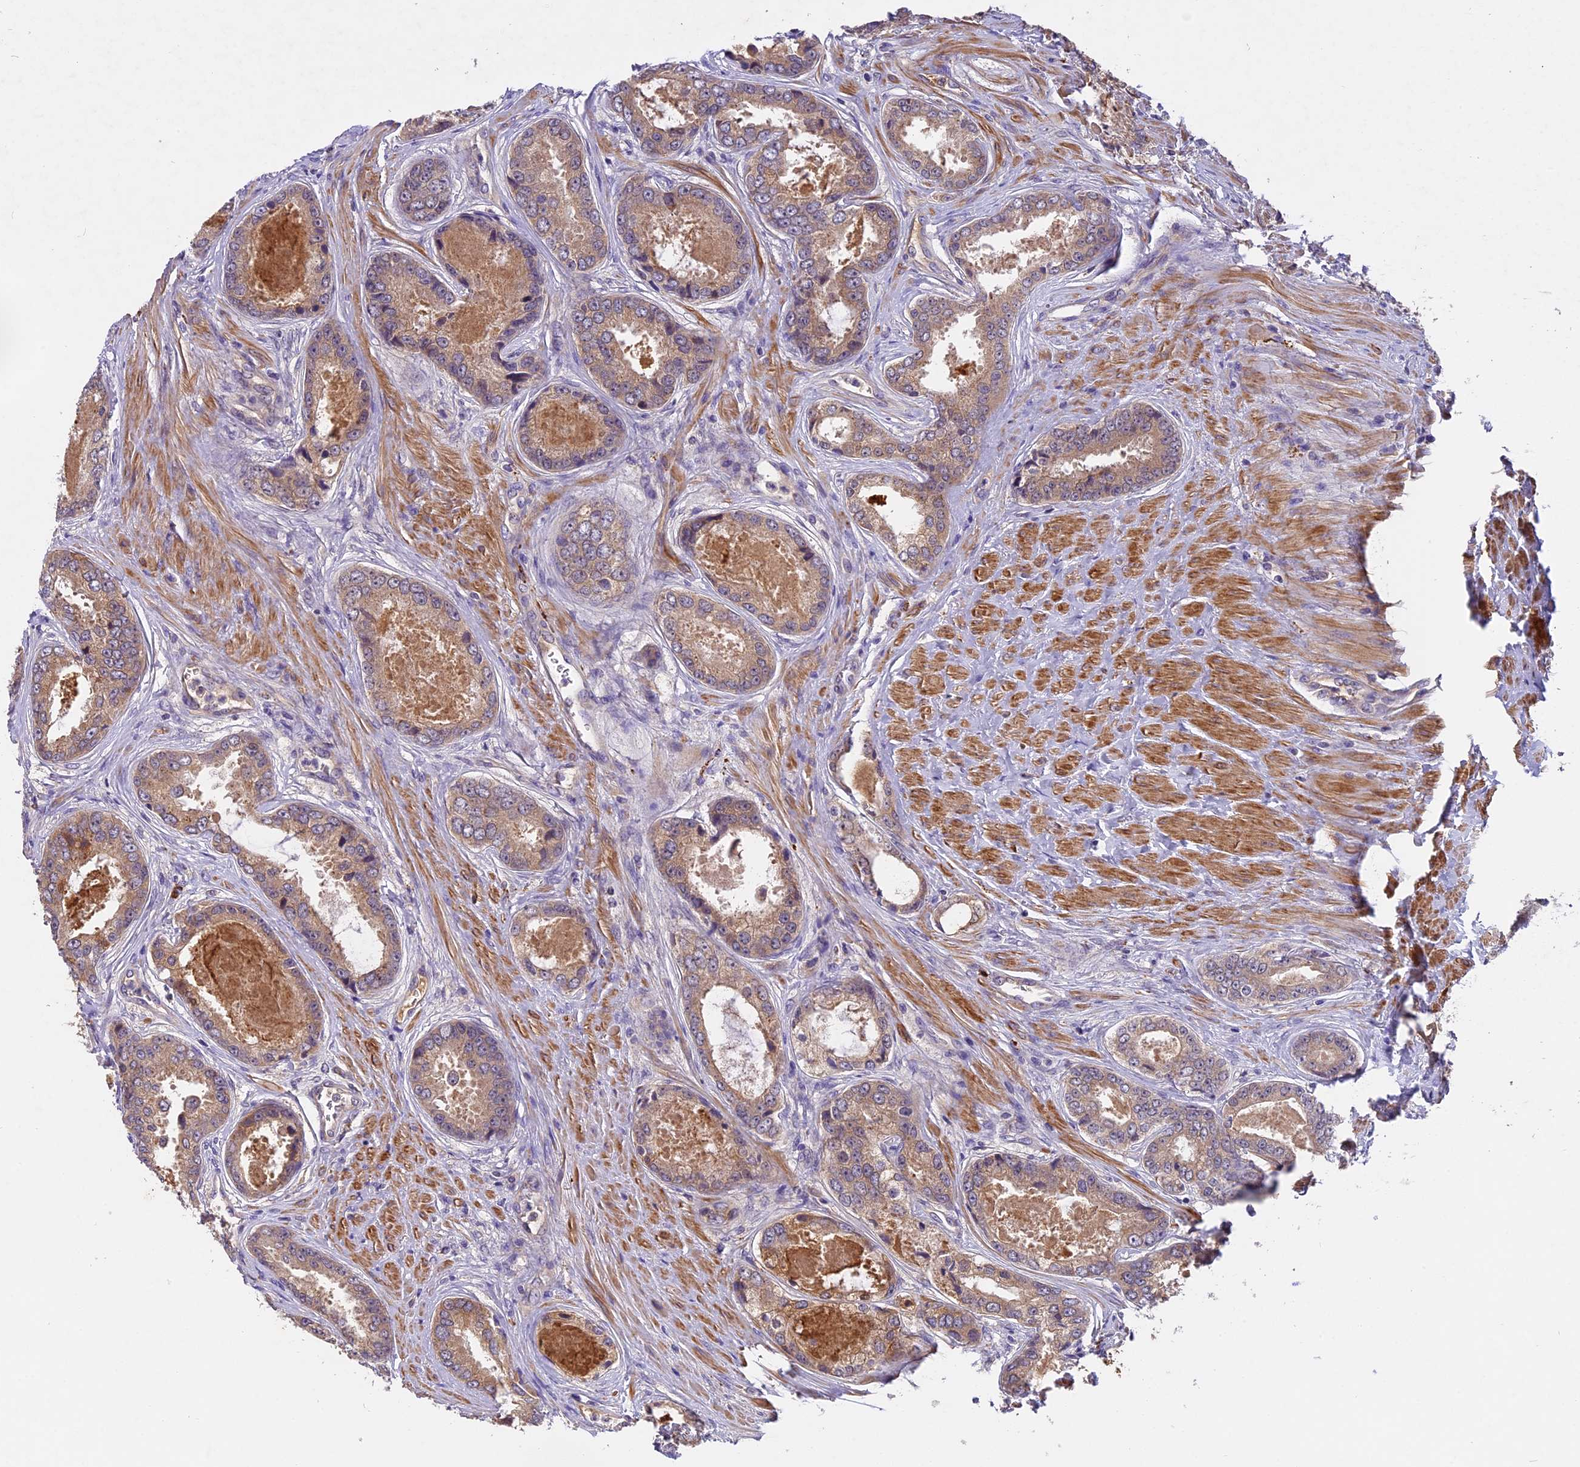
{"staining": {"intensity": "weak", "quantity": ">75%", "location": "cytoplasmic/membranous"}, "tissue": "prostate cancer", "cell_type": "Tumor cells", "image_type": "cancer", "snomed": [{"axis": "morphology", "description": "Adenocarcinoma, Low grade"}, {"axis": "topography", "description": "Prostate"}], "caption": "An IHC micrograph of neoplastic tissue is shown. Protein staining in brown highlights weak cytoplasmic/membranous positivity in prostate cancer (adenocarcinoma (low-grade)) within tumor cells.", "gene": "COPE", "patient": {"sex": "male", "age": 68}}